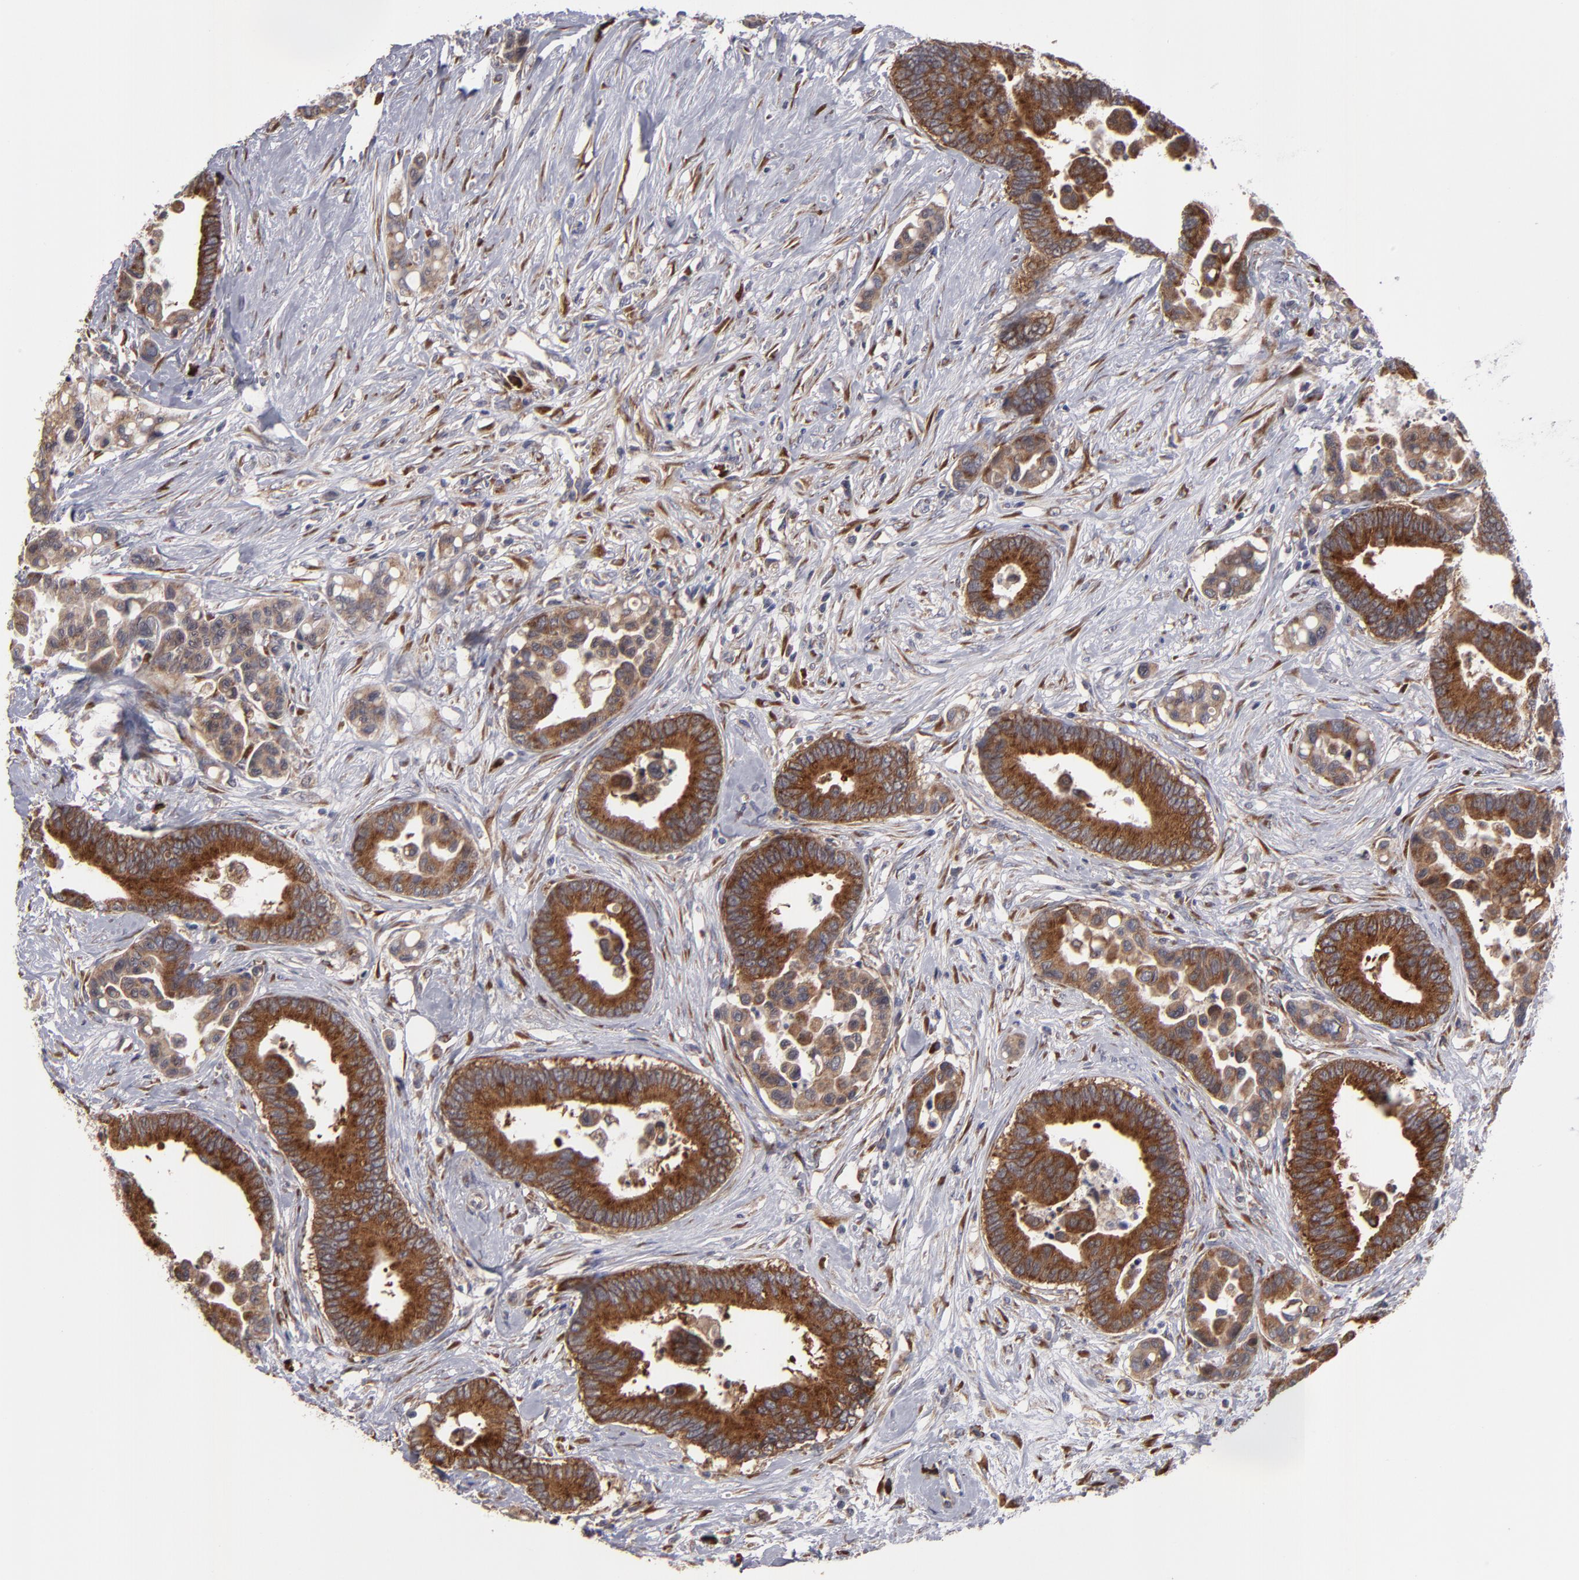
{"staining": {"intensity": "strong", "quantity": ">75%", "location": "cytoplasmic/membranous"}, "tissue": "colorectal cancer", "cell_type": "Tumor cells", "image_type": "cancer", "snomed": [{"axis": "morphology", "description": "Adenocarcinoma, NOS"}, {"axis": "topography", "description": "Colon"}], "caption": "Immunohistochemical staining of colorectal cancer shows high levels of strong cytoplasmic/membranous protein positivity in about >75% of tumor cells. (DAB (3,3'-diaminobenzidine) = brown stain, brightfield microscopy at high magnification).", "gene": "SND1", "patient": {"sex": "male", "age": 82}}